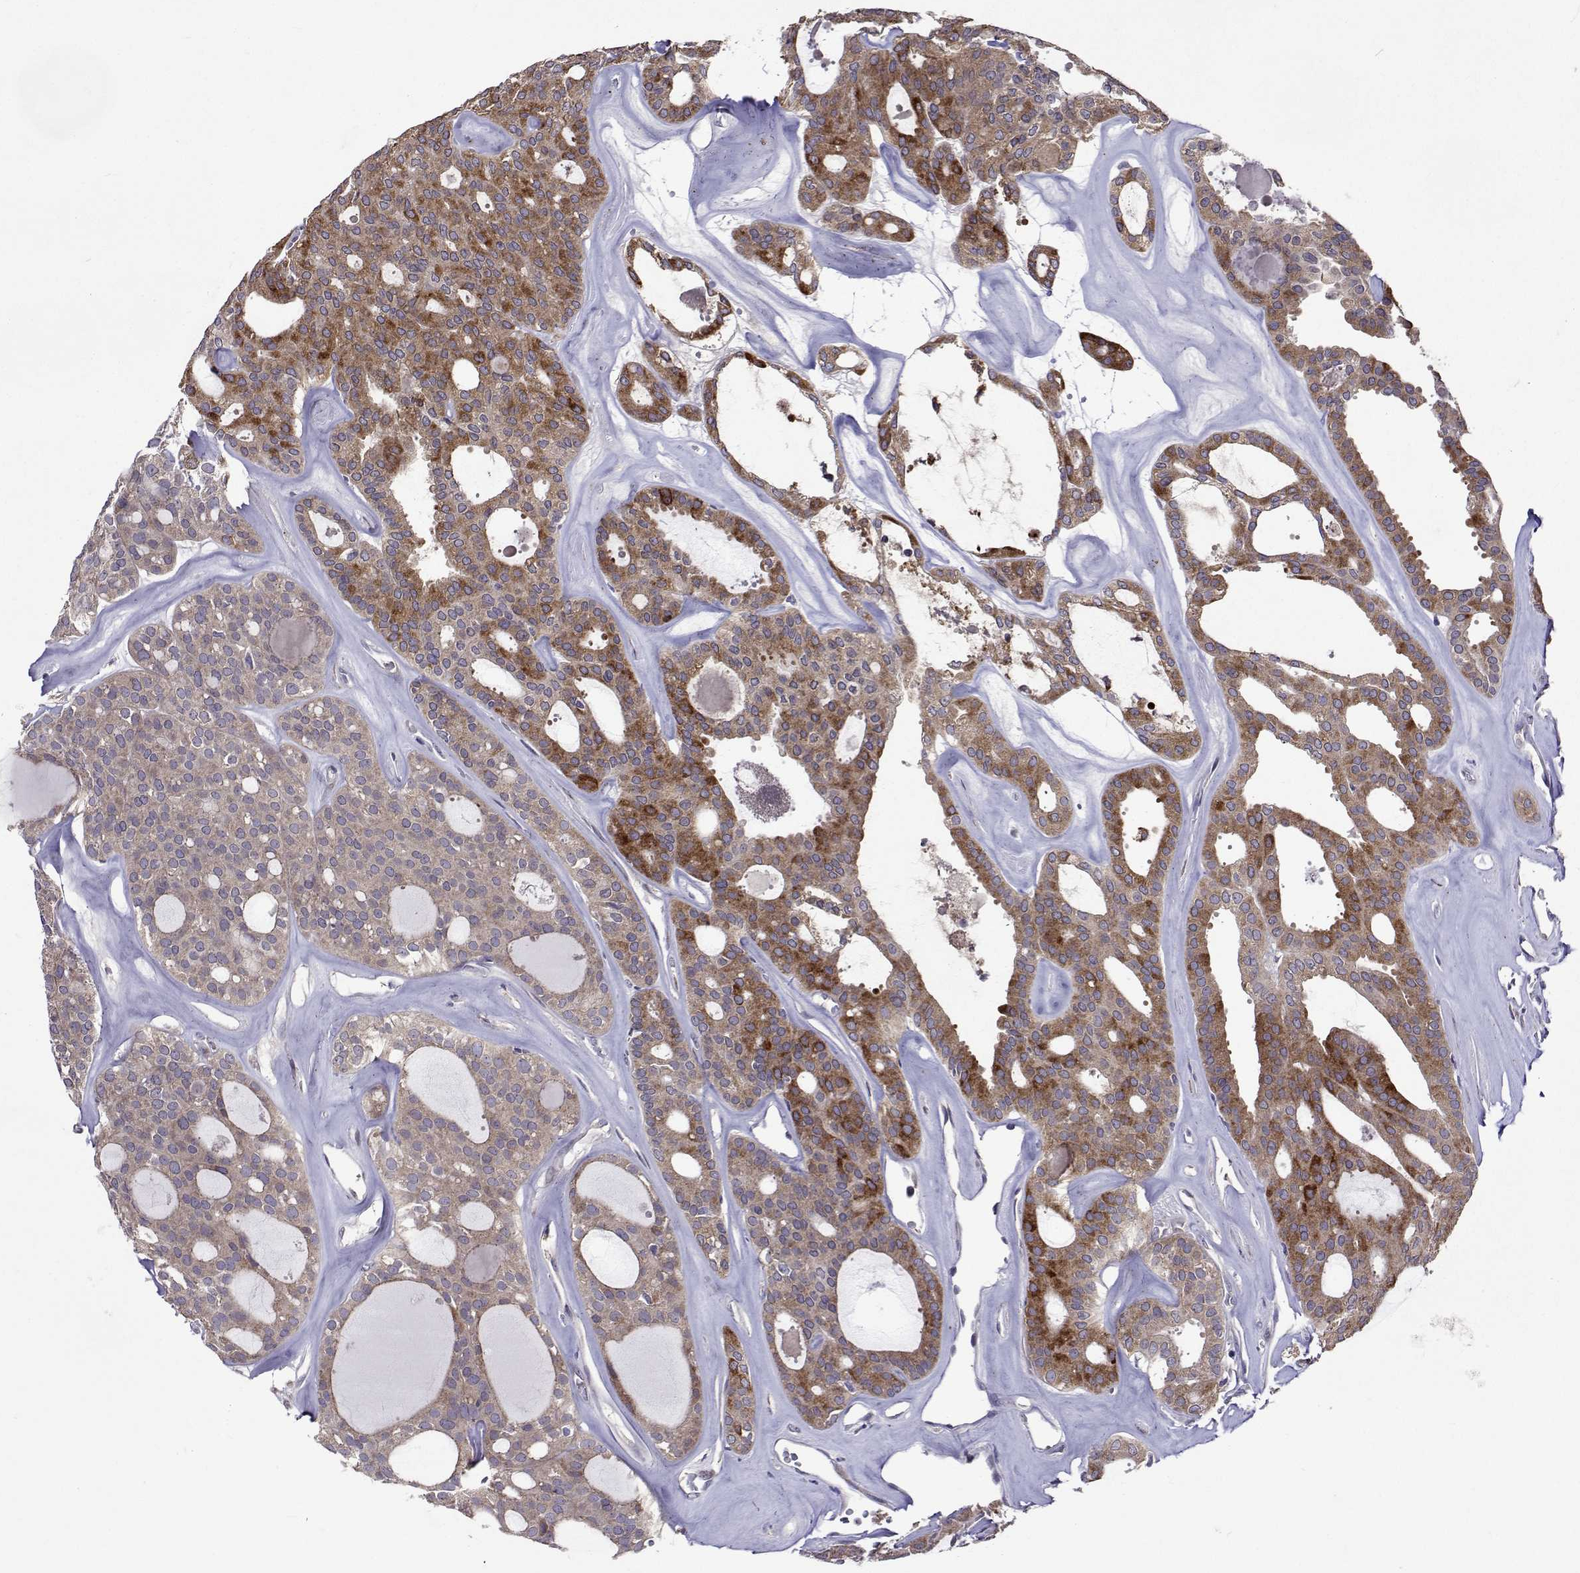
{"staining": {"intensity": "moderate", "quantity": "<25%", "location": "cytoplasmic/membranous"}, "tissue": "thyroid cancer", "cell_type": "Tumor cells", "image_type": "cancer", "snomed": [{"axis": "morphology", "description": "Follicular adenoma carcinoma, NOS"}, {"axis": "topography", "description": "Thyroid gland"}], "caption": "Immunohistochemistry (IHC) micrograph of neoplastic tissue: thyroid cancer (follicular adenoma carcinoma) stained using IHC exhibits low levels of moderate protein expression localized specifically in the cytoplasmic/membranous of tumor cells, appearing as a cytoplasmic/membranous brown color.", "gene": "TARBP2", "patient": {"sex": "male", "age": 75}}